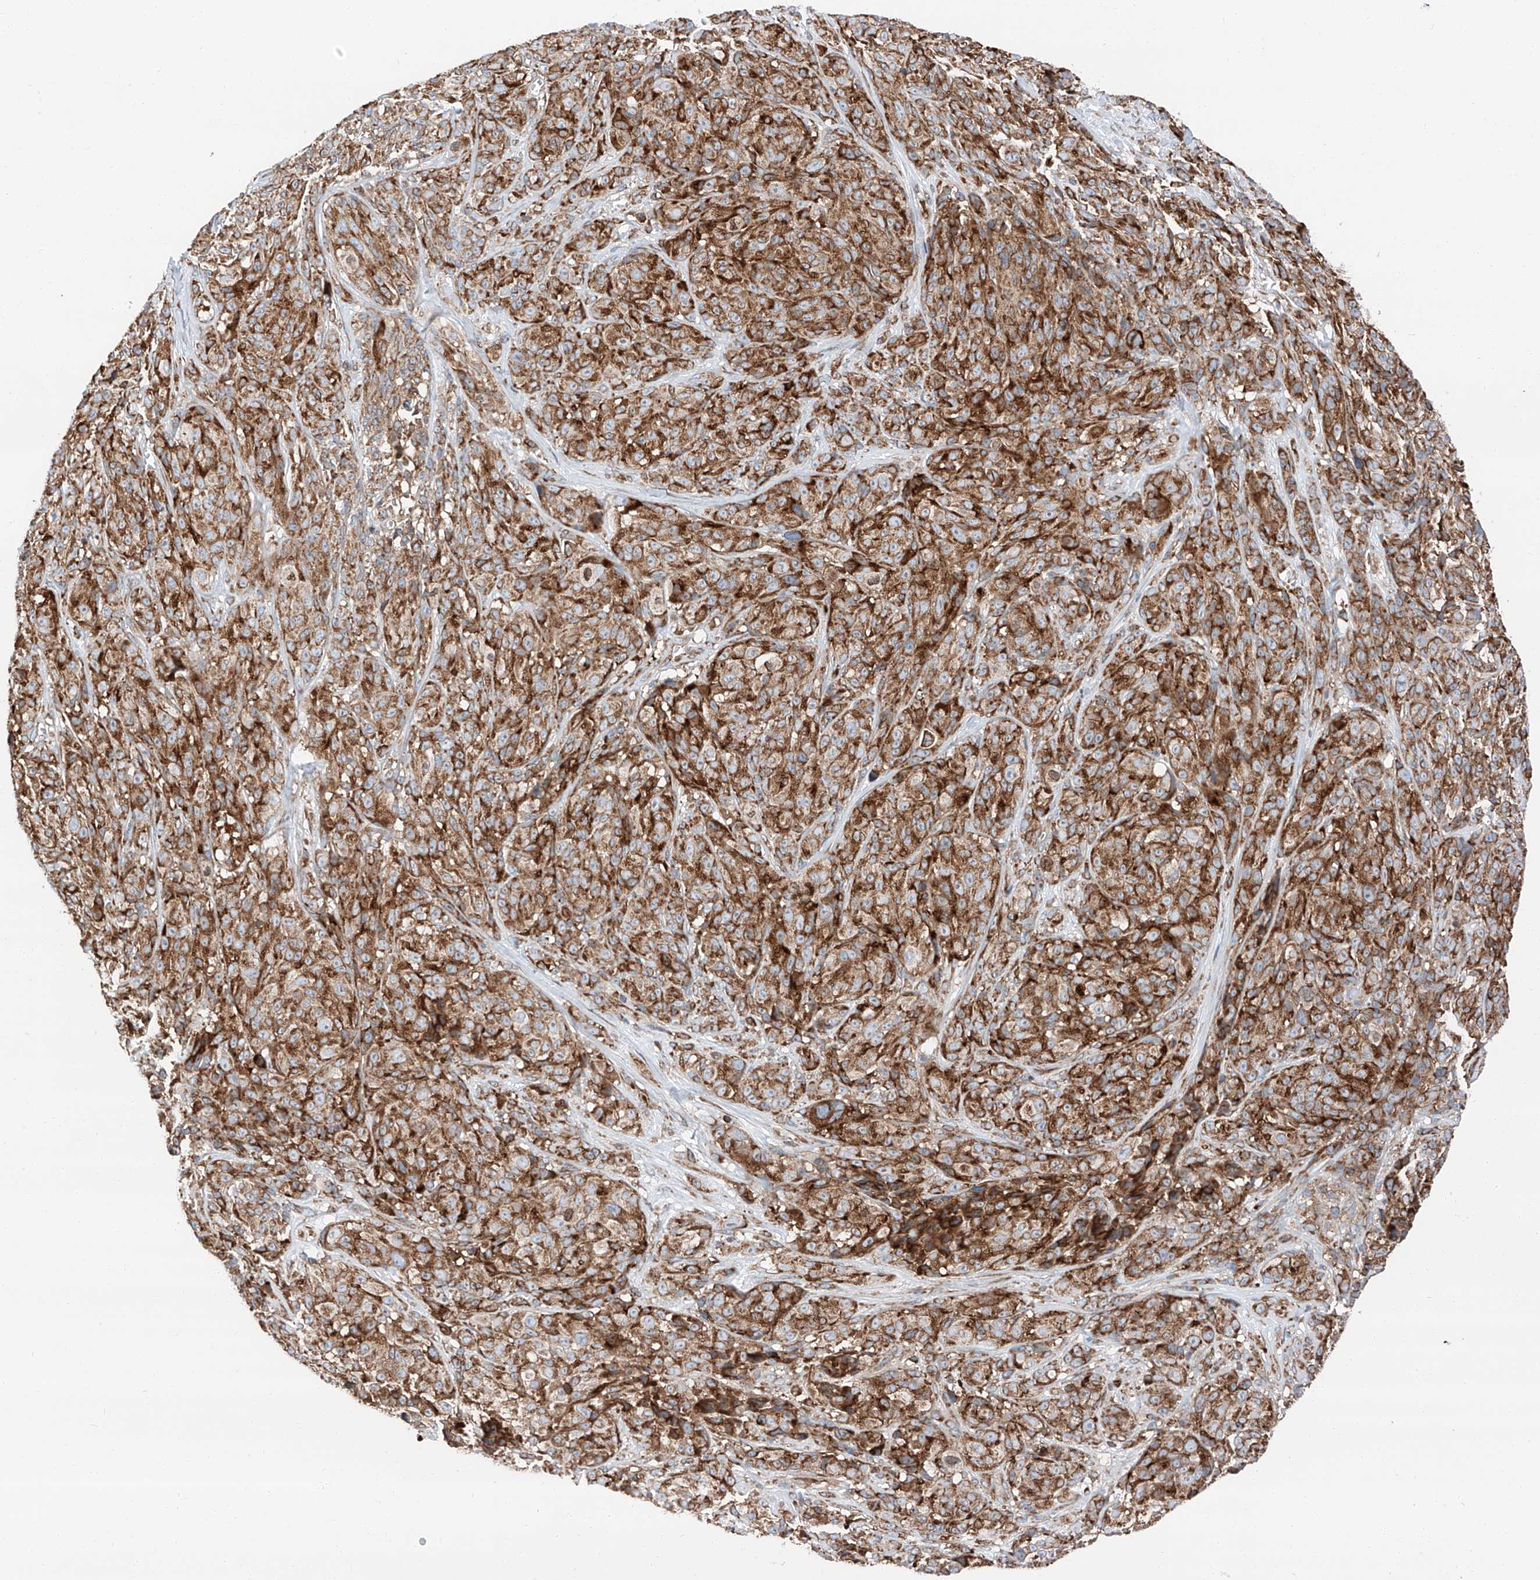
{"staining": {"intensity": "moderate", "quantity": ">75%", "location": "cytoplasmic/membranous"}, "tissue": "melanoma", "cell_type": "Tumor cells", "image_type": "cancer", "snomed": [{"axis": "morphology", "description": "Malignant melanoma, NOS"}, {"axis": "topography", "description": "Skin"}], "caption": "Tumor cells display medium levels of moderate cytoplasmic/membranous expression in approximately >75% of cells in melanoma. (DAB (3,3'-diaminobenzidine) IHC with brightfield microscopy, high magnification).", "gene": "ZC3H15", "patient": {"sex": "male", "age": 73}}